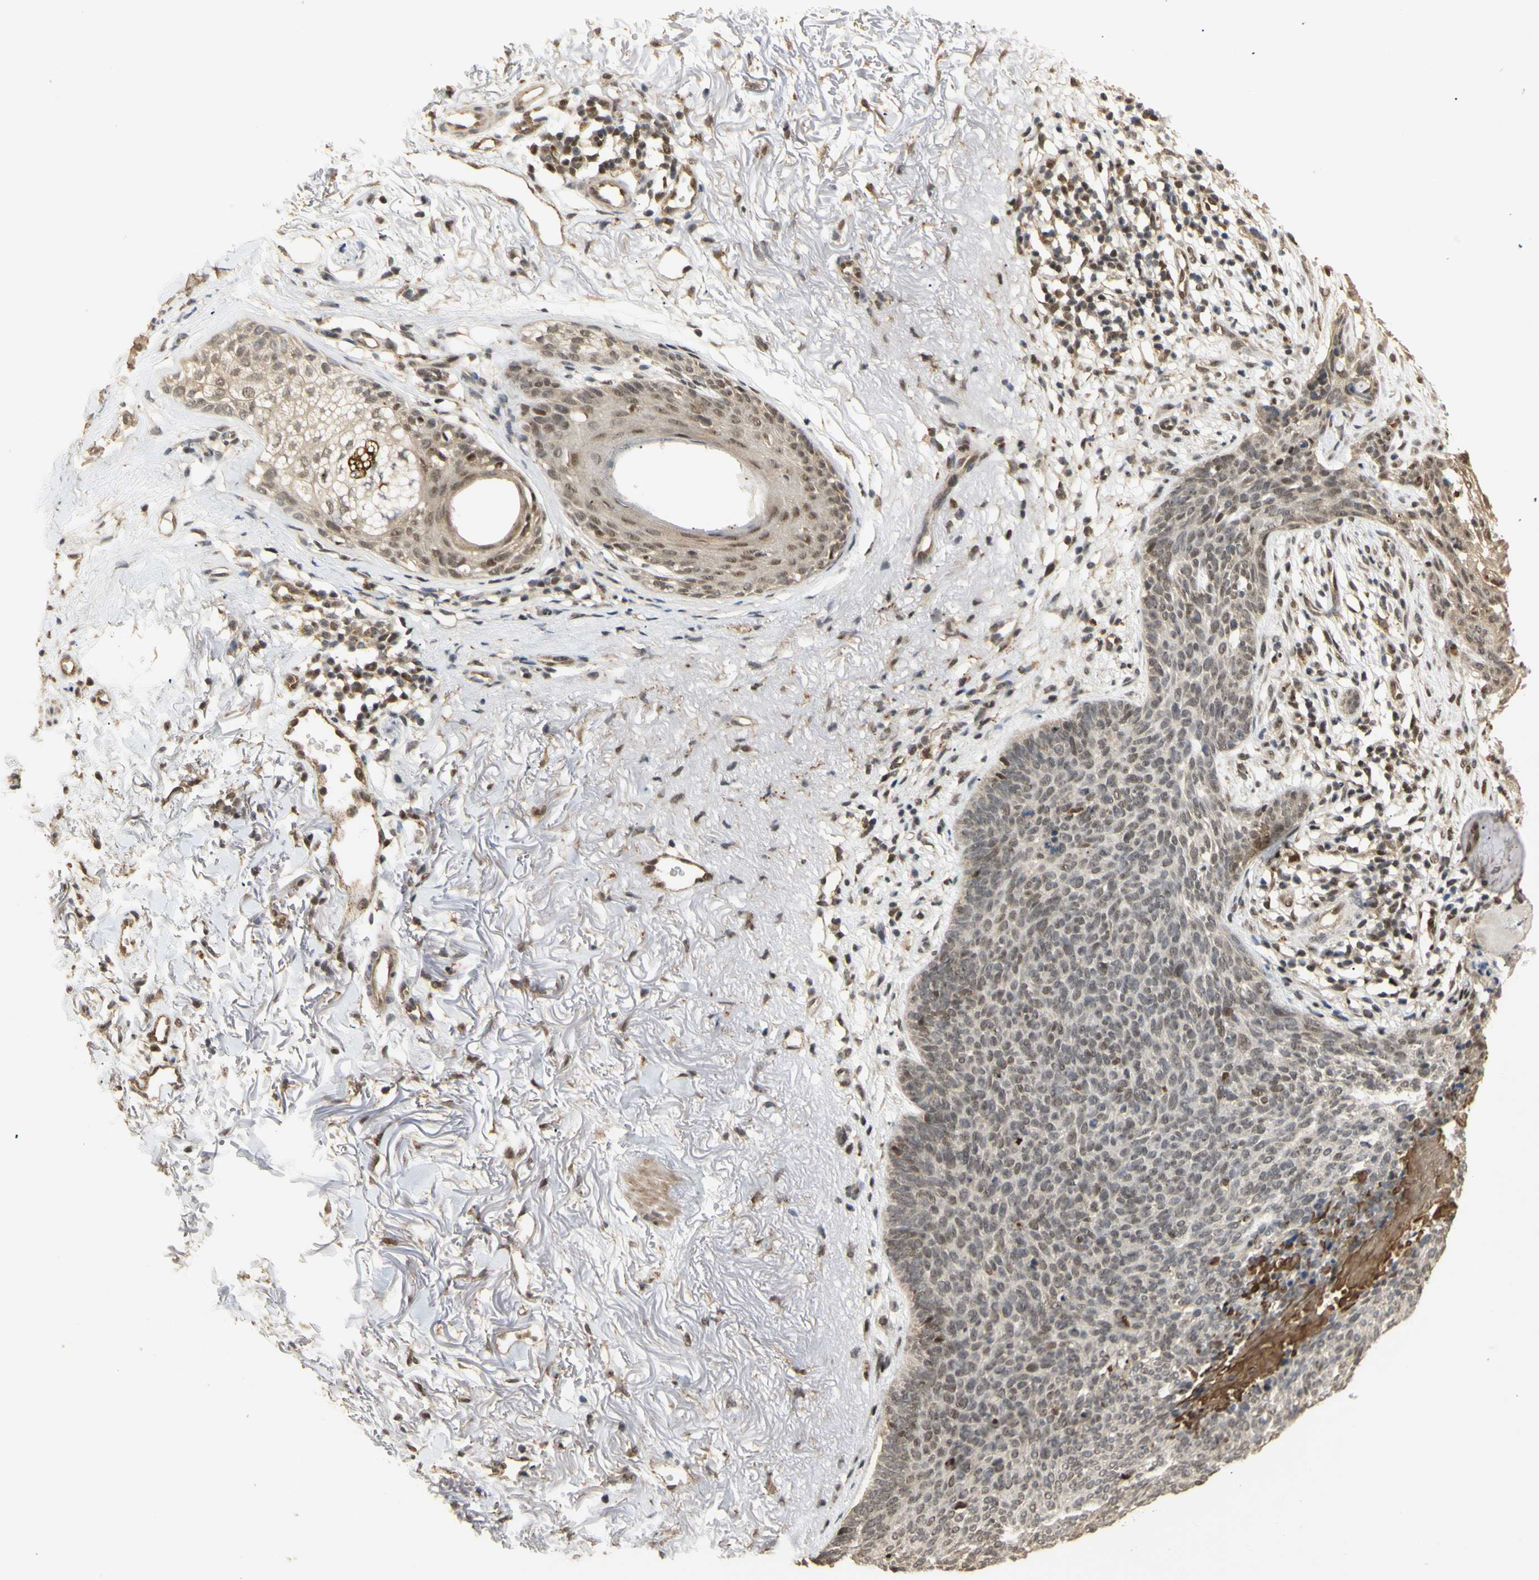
{"staining": {"intensity": "weak", "quantity": ">75%", "location": "nuclear"}, "tissue": "skin cancer", "cell_type": "Tumor cells", "image_type": "cancer", "snomed": [{"axis": "morphology", "description": "Normal tissue, NOS"}, {"axis": "morphology", "description": "Basal cell carcinoma"}, {"axis": "topography", "description": "Skin"}], "caption": "Skin basal cell carcinoma was stained to show a protein in brown. There is low levels of weak nuclear expression in about >75% of tumor cells.", "gene": "GTF2E2", "patient": {"sex": "female", "age": 70}}